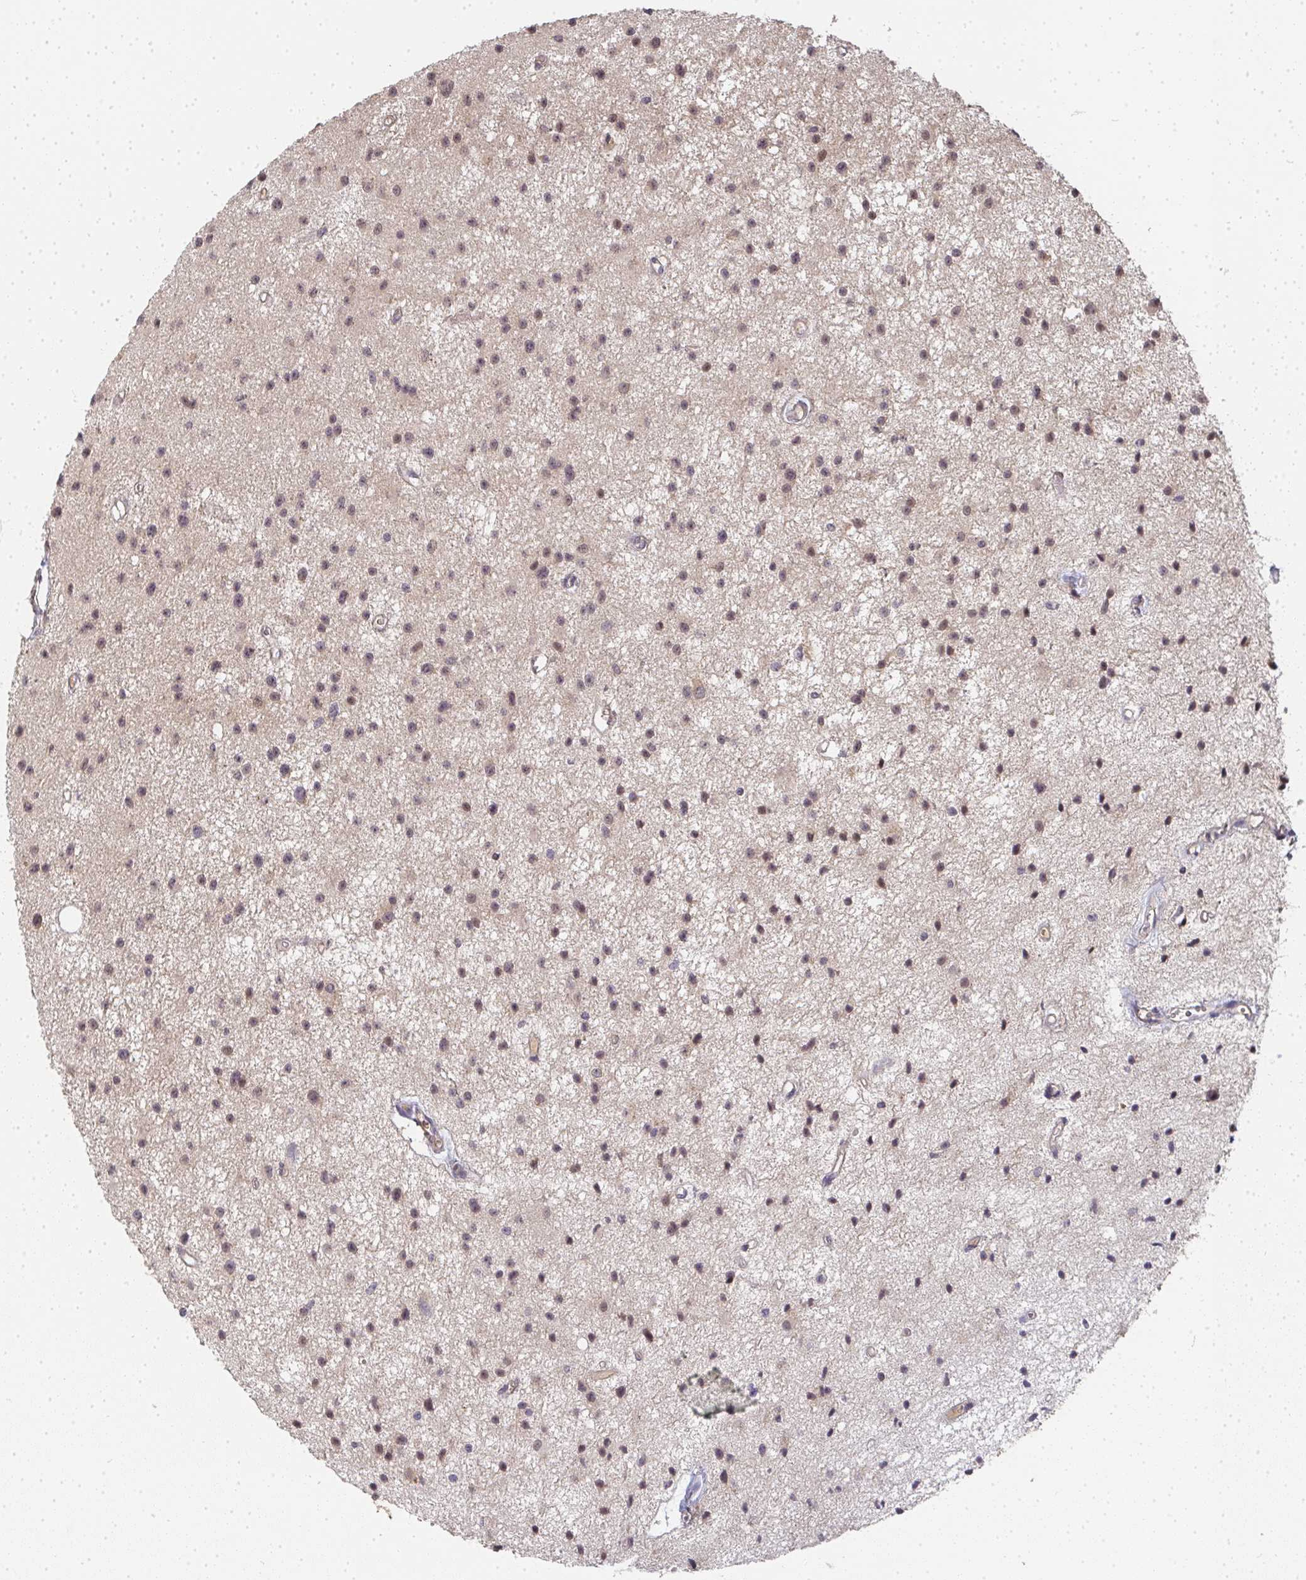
{"staining": {"intensity": "weak", "quantity": "25%-75%", "location": "nuclear"}, "tissue": "glioma", "cell_type": "Tumor cells", "image_type": "cancer", "snomed": [{"axis": "morphology", "description": "Glioma, malignant, Low grade"}, {"axis": "topography", "description": "Brain"}], "caption": "Glioma tissue reveals weak nuclear staining in approximately 25%-75% of tumor cells", "gene": "SLC35B3", "patient": {"sex": "male", "age": 43}}